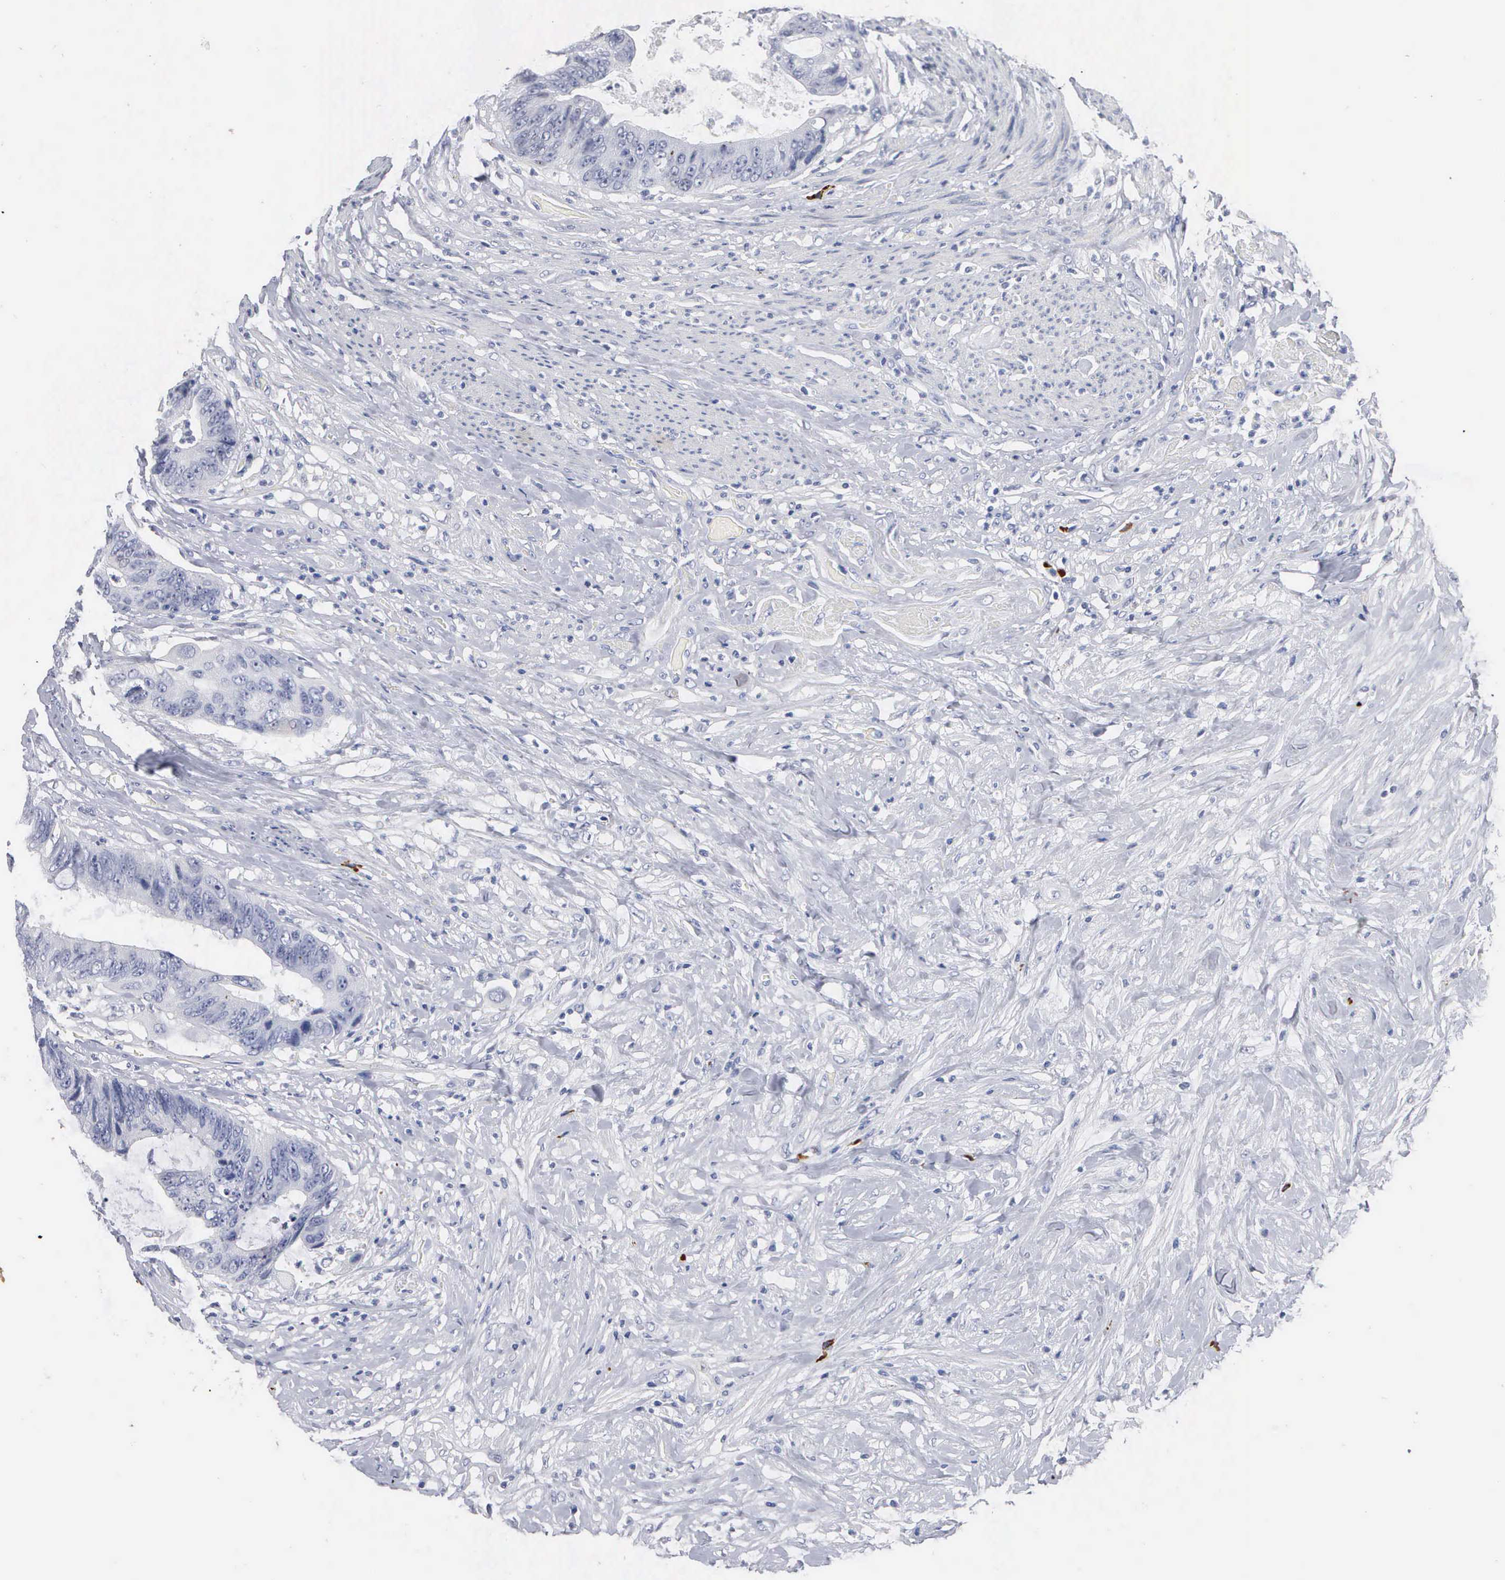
{"staining": {"intensity": "negative", "quantity": "none", "location": "none"}, "tissue": "colorectal cancer", "cell_type": "Tumor cells", "image_type": "cancer", "snomed": [{"axis": "morphology", "description": "Adenocarcinoma, NOS"}, {"axis": "topography", "description": "Rectum"}], "caption": "Immunohistochemical staining of colorectal cancer shows no significant expression in tumor cells.", "gene": "ASPHD2", "patient": {"sex": "female", "age": 65}}